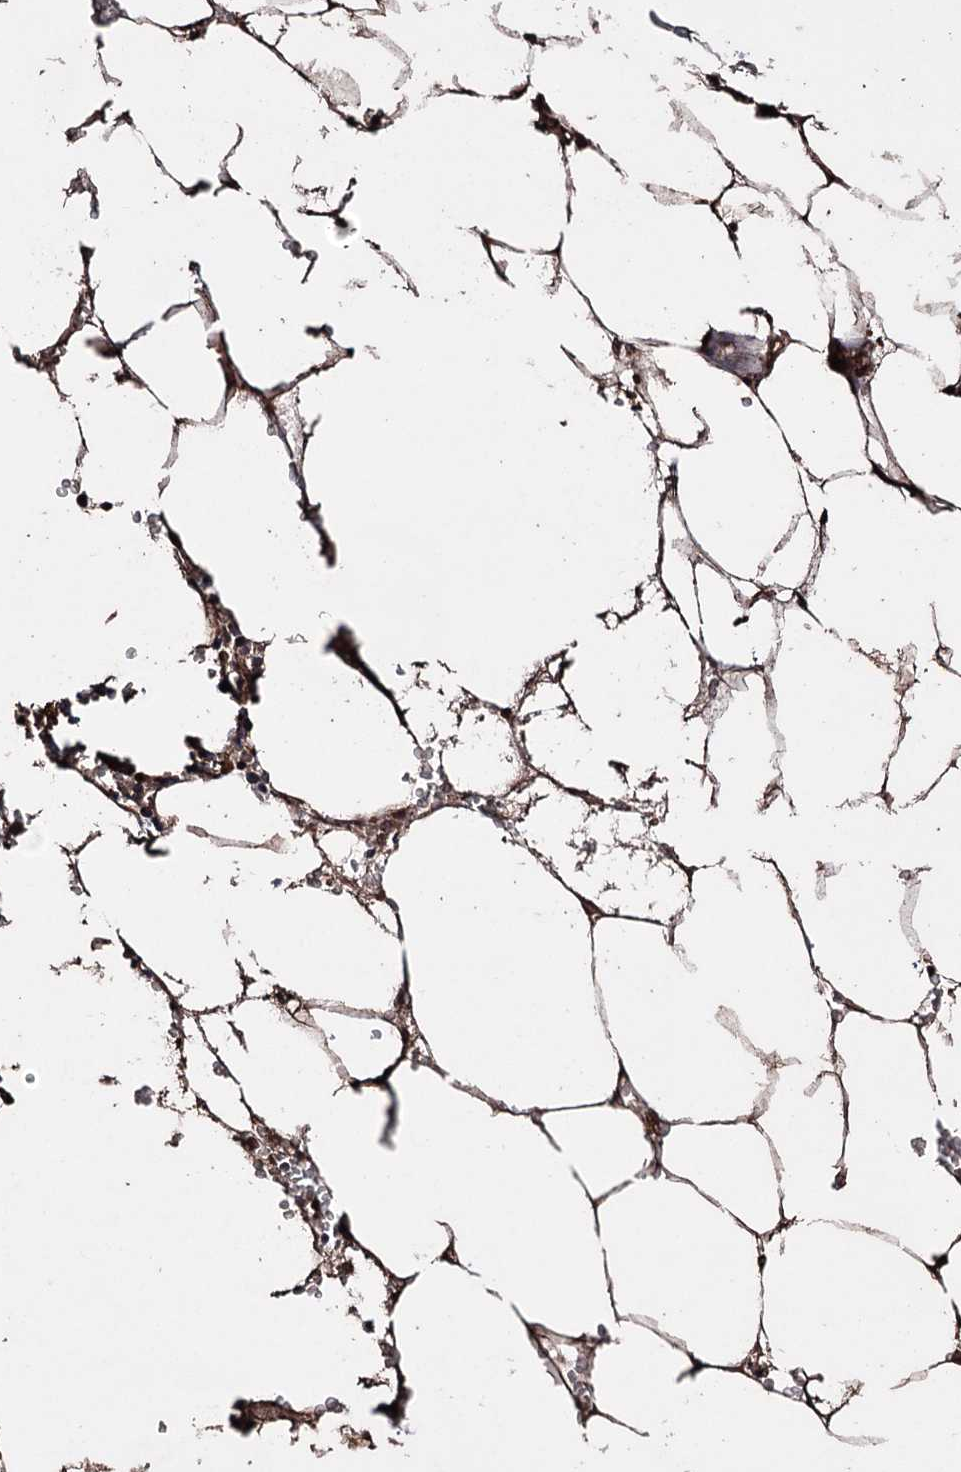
{"staining": {"intensity": "moderate", "quantity": "25%-75%", "location": "cytoplasmic/membranous"}, "tissue": "bone marrow", "cell_type": "Hematopoietic cells", "image_type": "normal", "snomed": [{"axis": "morphology", "description": "Normal tissue, NOS"}, {"axis": "topography", "description": "Bone marrow"}], "caption": "Protein staining of normal bone marrow demonstrates moderate cytoplasmic/membranous staining in about 25%-75% of hematopoietic cells.", "gene": "ZNF662", "patient": {"sex": "male", "age": 70}}